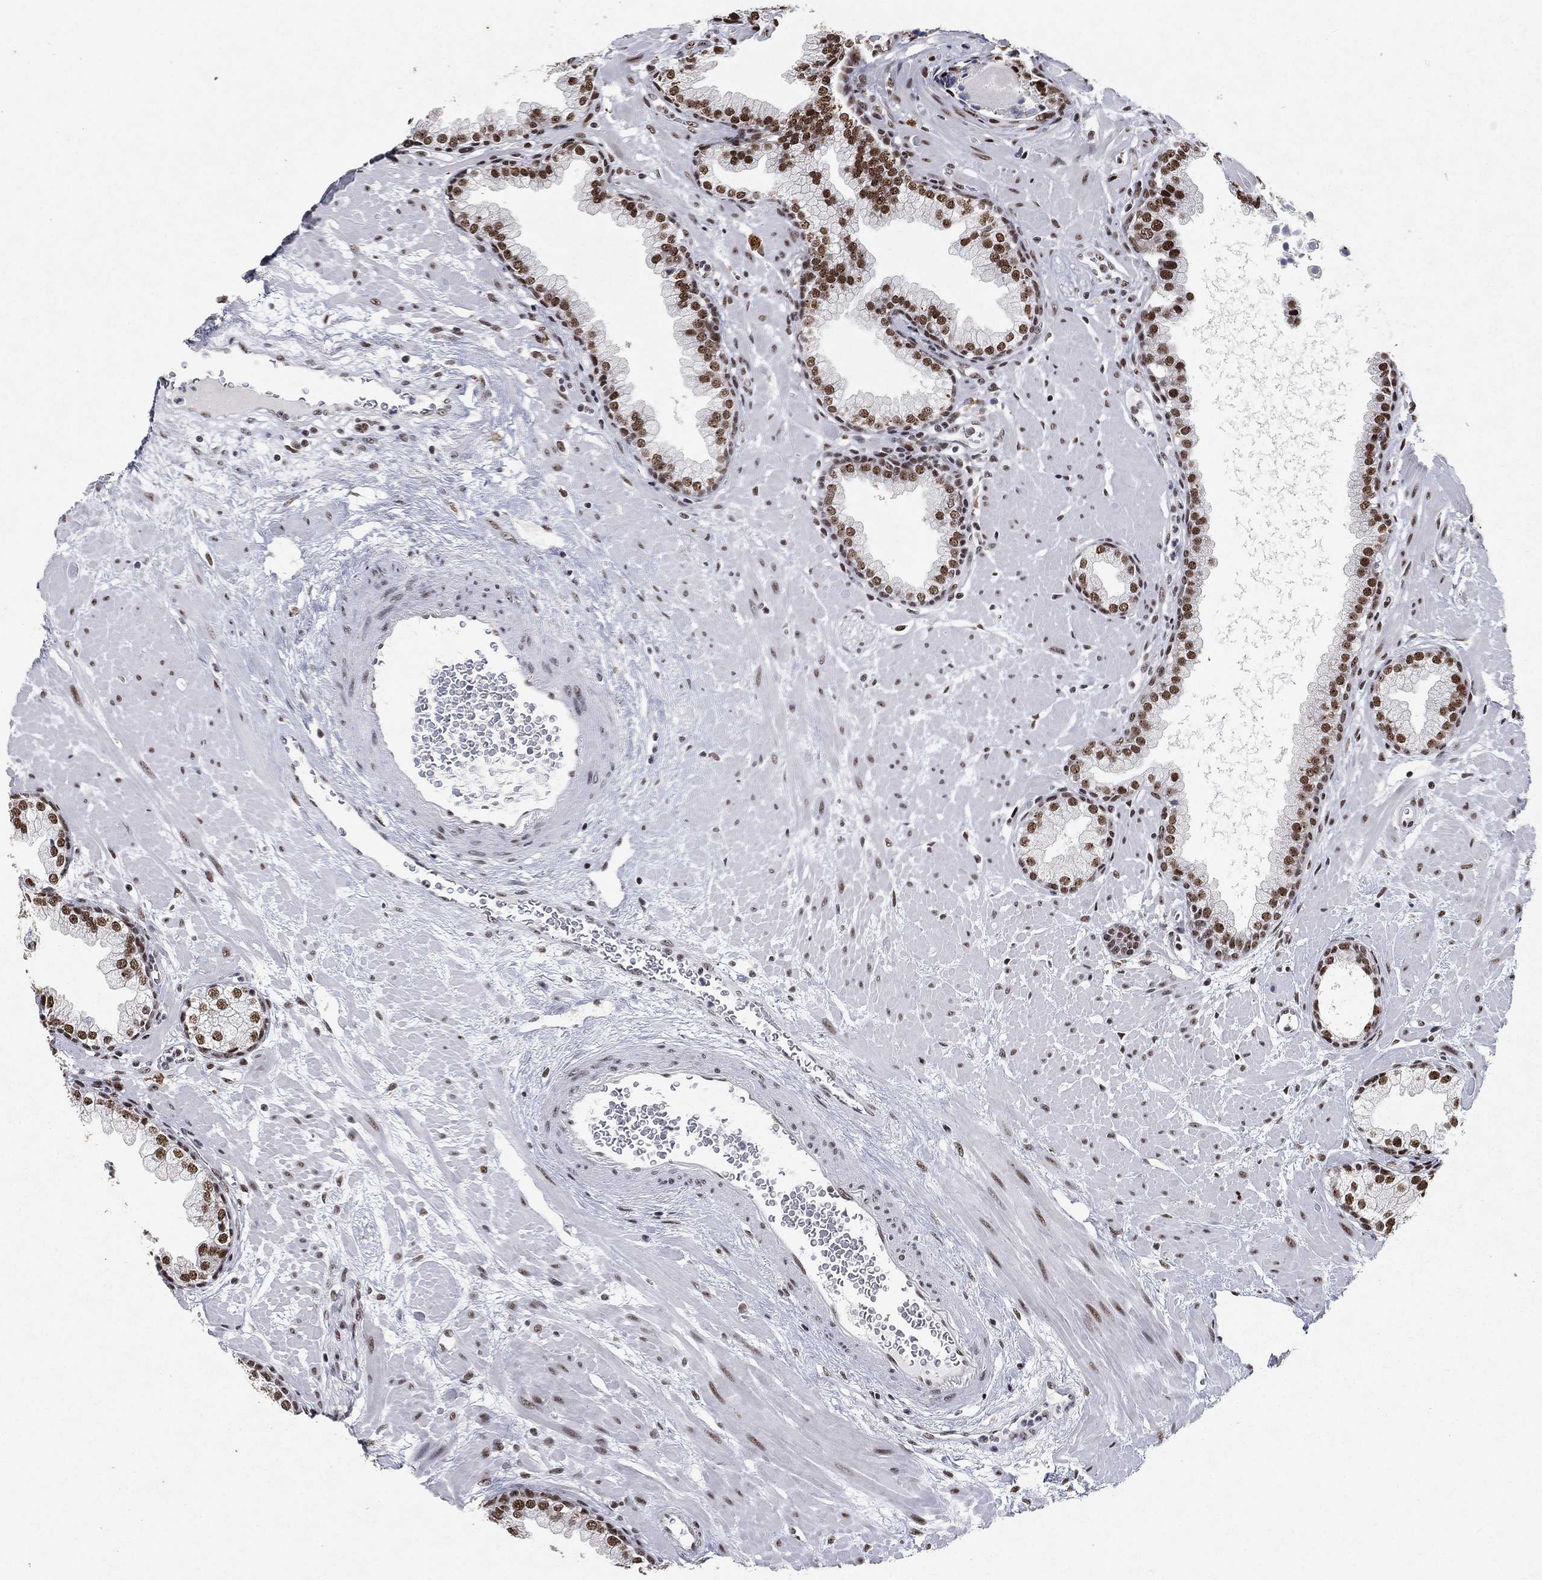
{"staining": {"intensity": "strong", "quantity": ">75%", "location": "nuclear"}, "tissue": "prostate", "cell_type": "Glandular cells", "image_type": "normal", "snomed": [{"axis": "morphology", "description": "Normal tissue, NOS"}, {"axis": "topography", "description": "Prostate"}], "caption": "High-magnification brightfield microscopy of benign prostate stained with DAB (3,3'-diaminobenzidine) (brown) and counterstained with hematoxylin (blue). glandular cells exhibit strong nuclear positivity is seen in approximately>75% of cells. (brown staining indicates protein expression, while blue staining denotes nuclei).", "gene": "DDX27", "patient": {"sex": "male", "age": 63}}